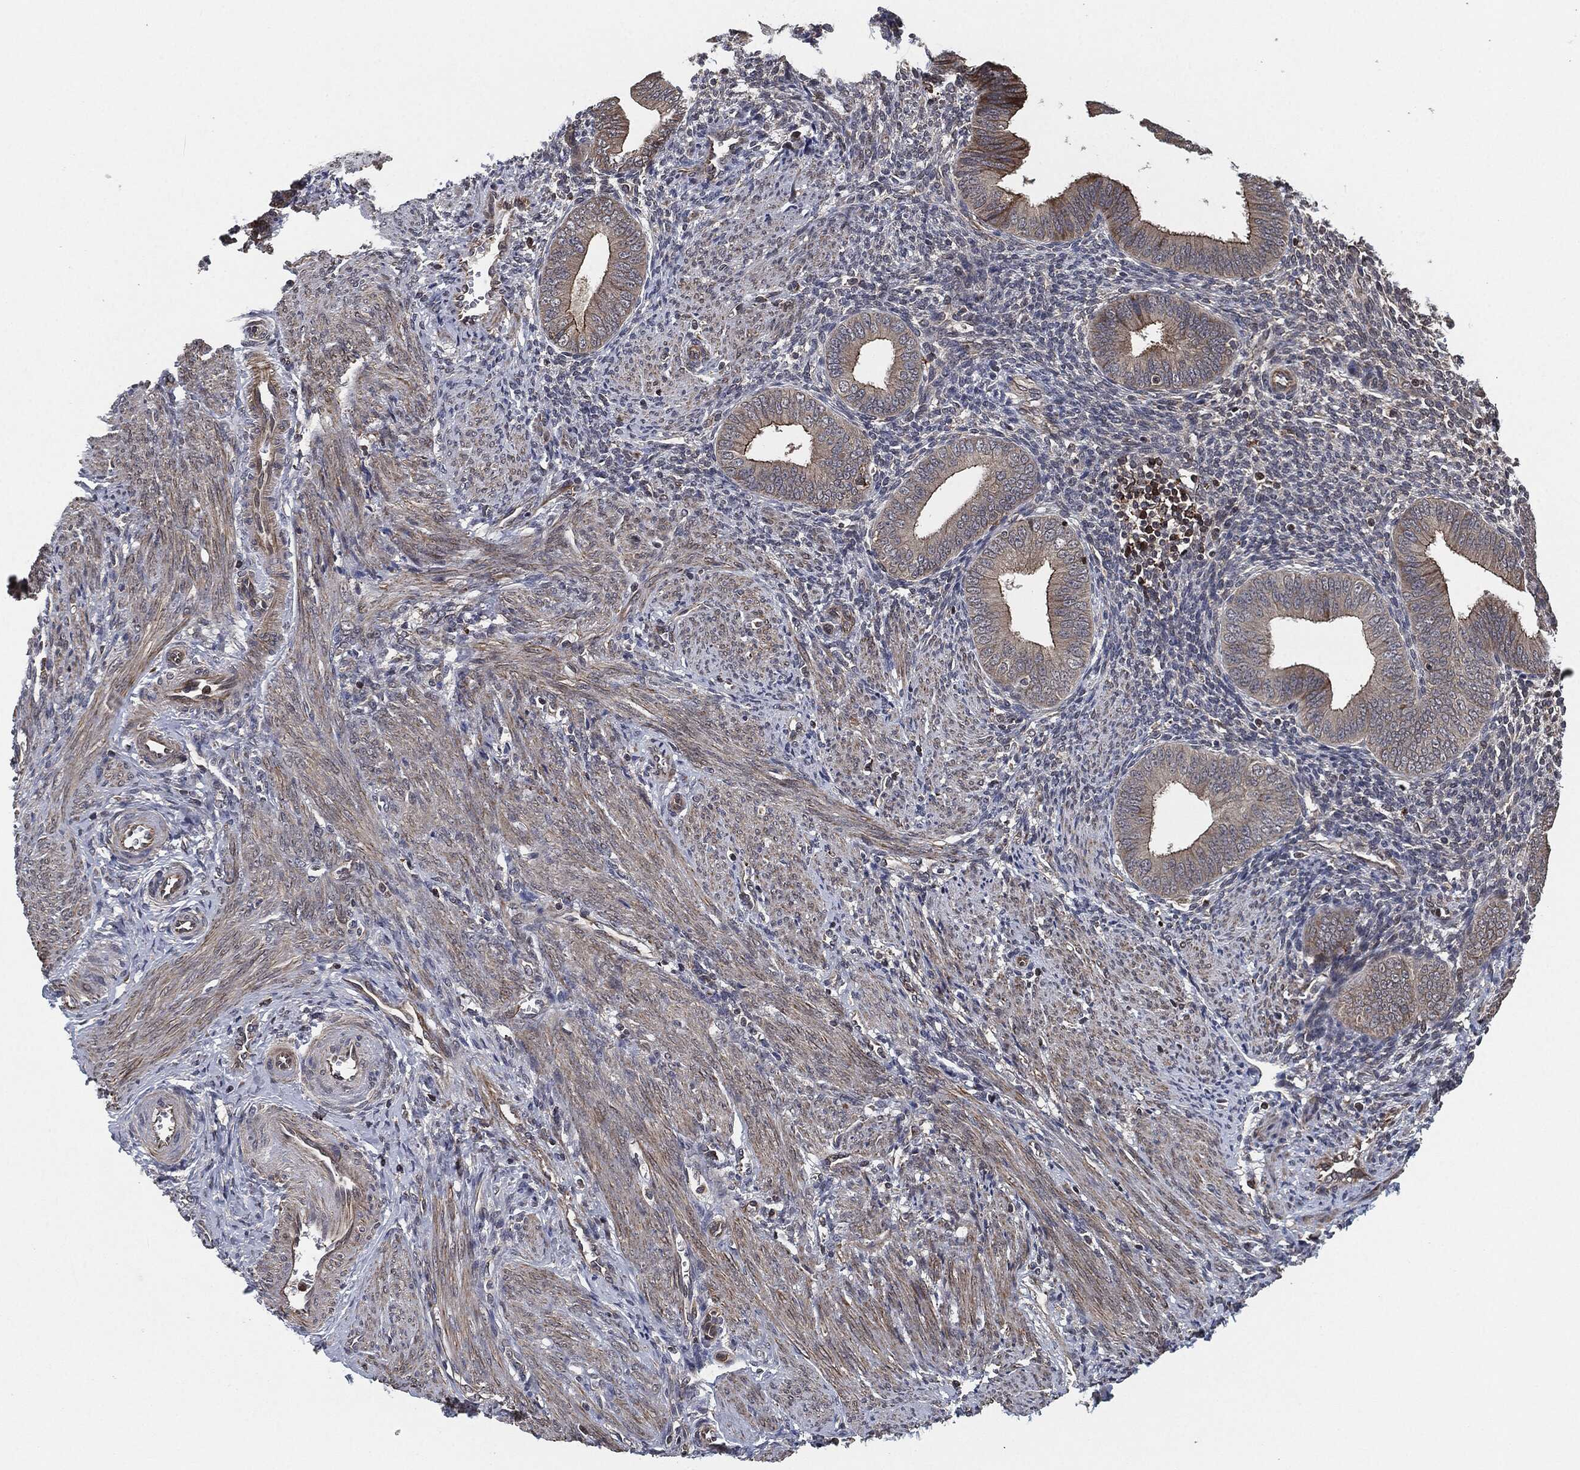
{"staining": {"intensity": "negative", "quantity": "none", "location": "none"}, "tissue": "endometrium", "cell_type": "Cells in endometrial stroma", "image_type": "normal", "snomed": [{"axis": "morphology", "description": "Normal tissue, NOS"}, {"axis": "topography", "description": "Endometrium"}], "caption": "A micrograph of endometrium stained for a protein shows no brown staining in cells in endometrial stroma. Nuclei are stained in blue.", "gene": "UBR1", "patient": {"sex": "female", "age": 39}}